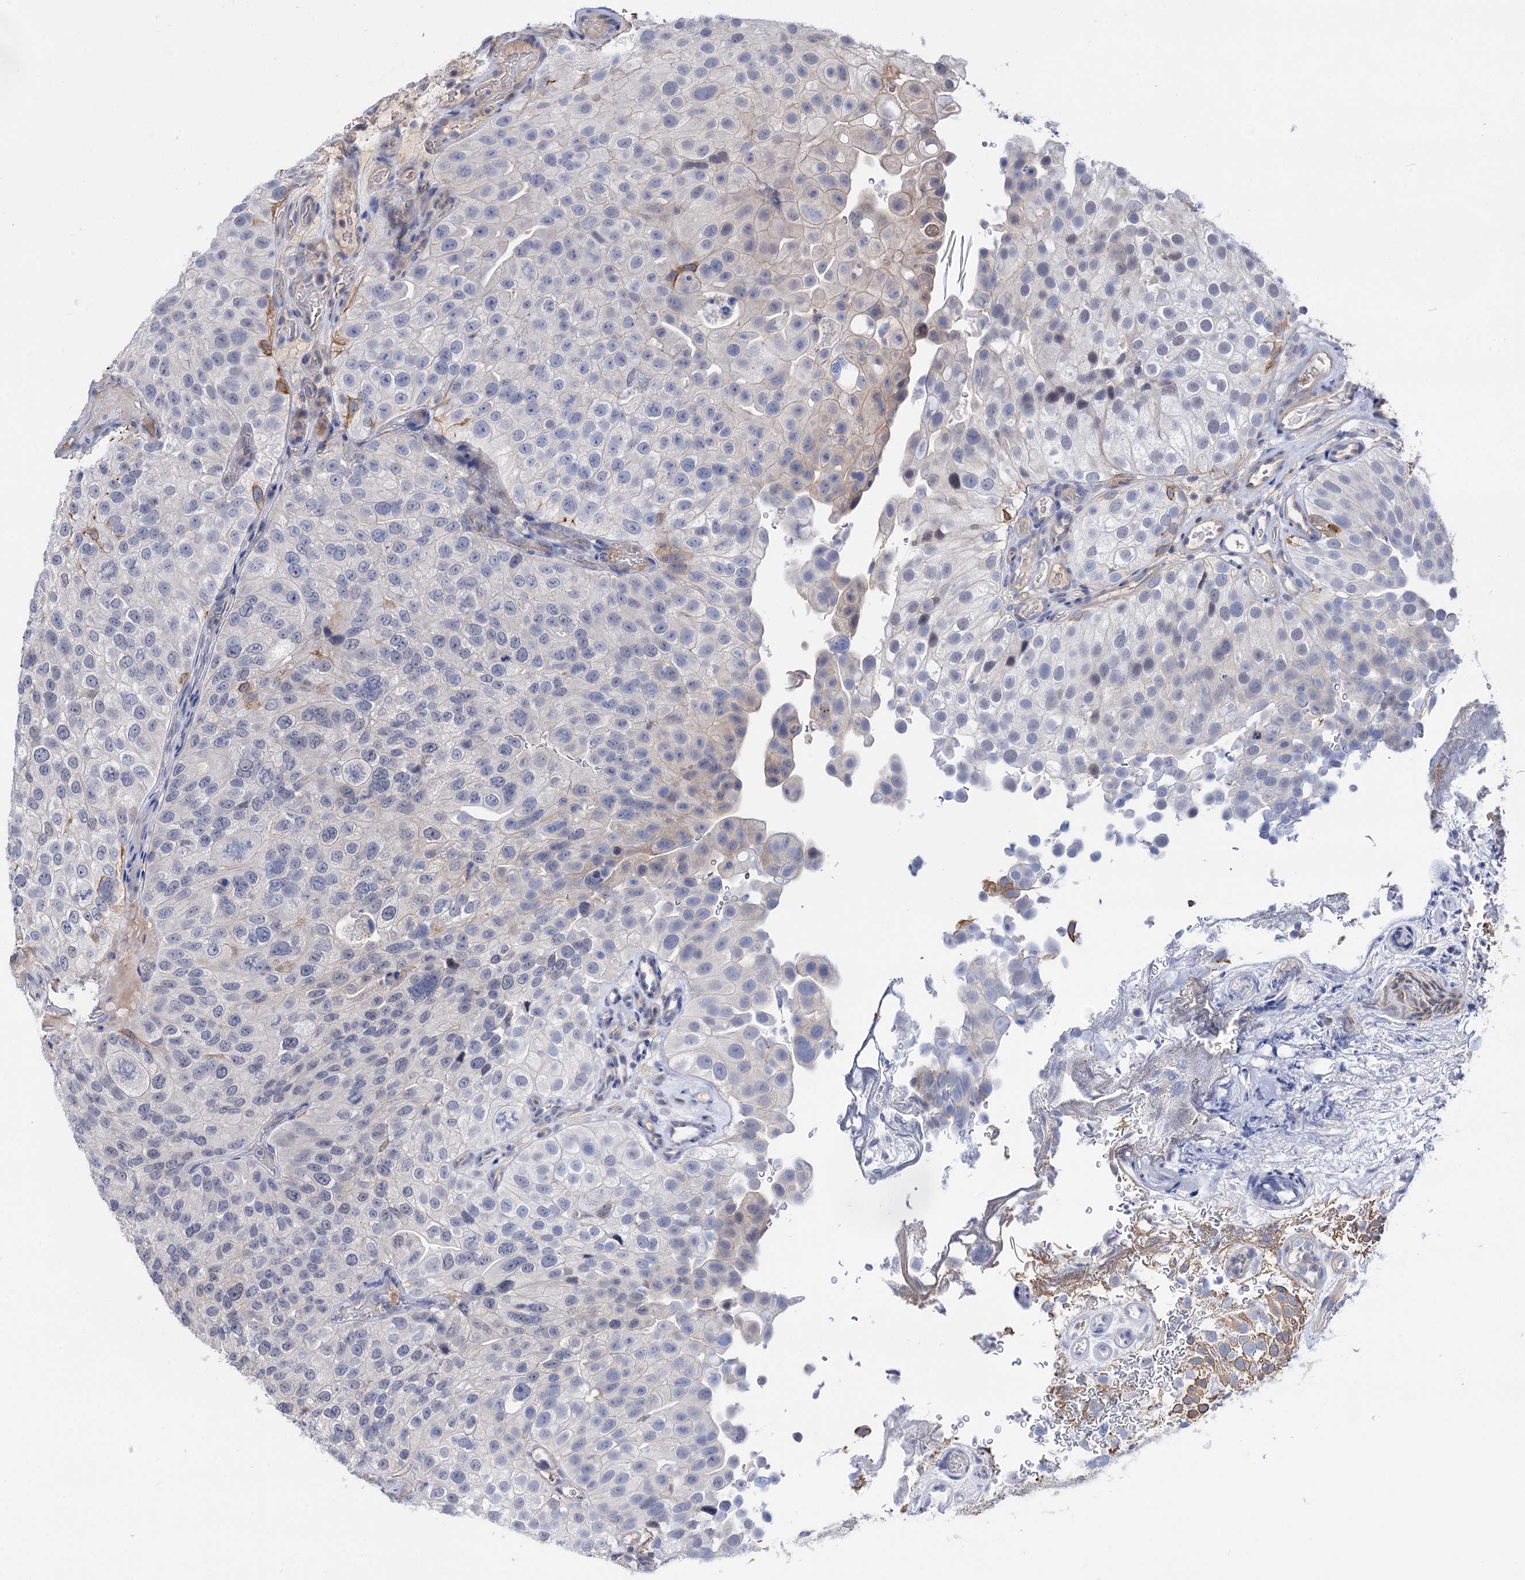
{"staining": {"intensity": "negative", "quantity": "none", "location": "none"}, "tissue": "urothelial cancer", "cell_type": "Tumor cells", "image_type": "cancer", "snomed": [{"axis": "morphology", "description": "Urothelial carcinoma, Low grade"}, {"axis": "topography", "description": "Urinary bladder"}], "caption": "Immunohistochemistry (IHC) histopathology image of human urothelial carcinoma (low-grade) stained for a protein (brown), which exhibits no expression in tumor cells.", "gene": "NEK10", "patient": {"sex": "male", "age": 78}}